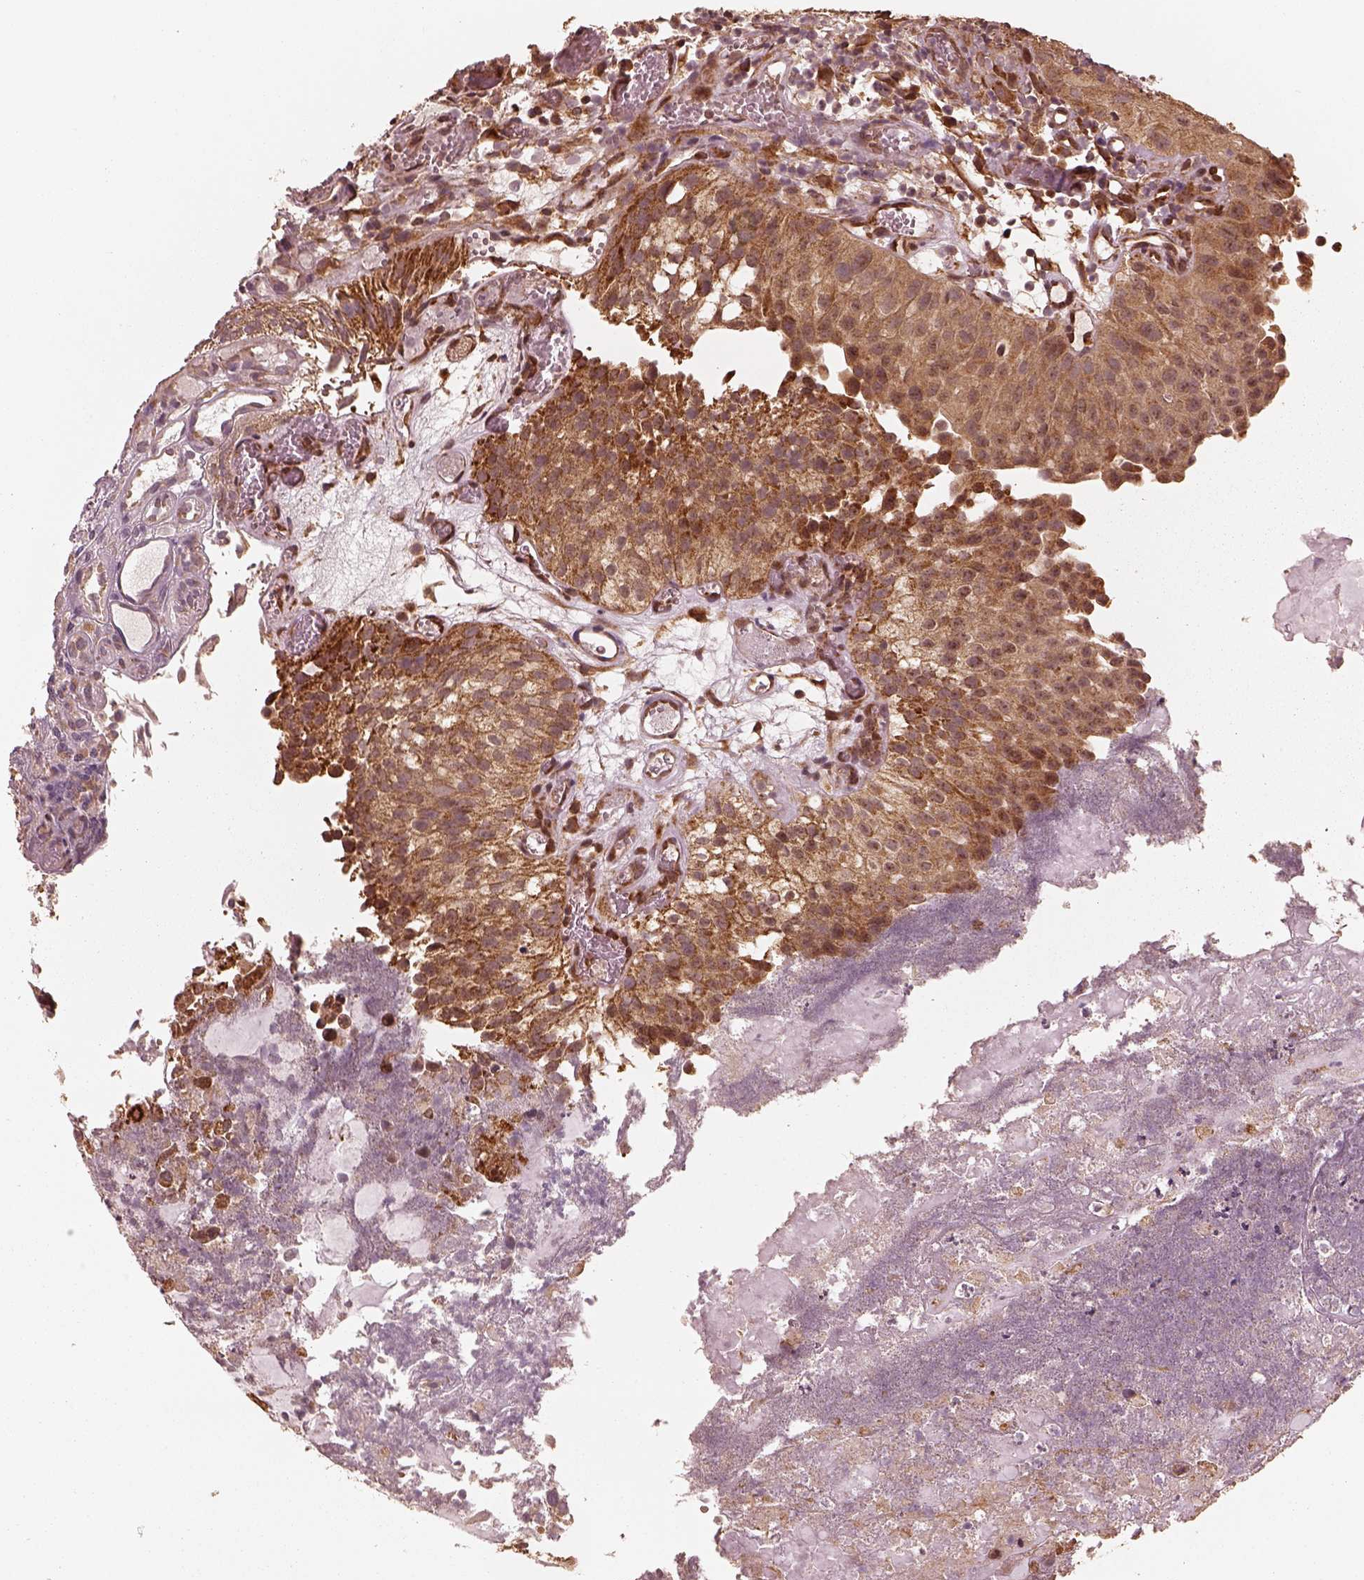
{"staining": {"intensity": "strong", "quantity": ">75%", "location": "cytoplasmic/membranous"}, "tissue": "urothelial cancer", "cell_type": "Tumor cells", "image_type": "cancer", "snomed": [{"axis": "morphology", "description": "Urothelial carcinoma, Low grade"}, {"axis": "topography", "description": "Urinary bladder"}], "caption": "Tumor cells demonstrate high levels of strong cytoplasmic/membranous expression in about >75% of cells in urothelial carcinoma (low-grade).", "gene": "DNAJC25", "patient": {"sex": "female", "age": 87}}